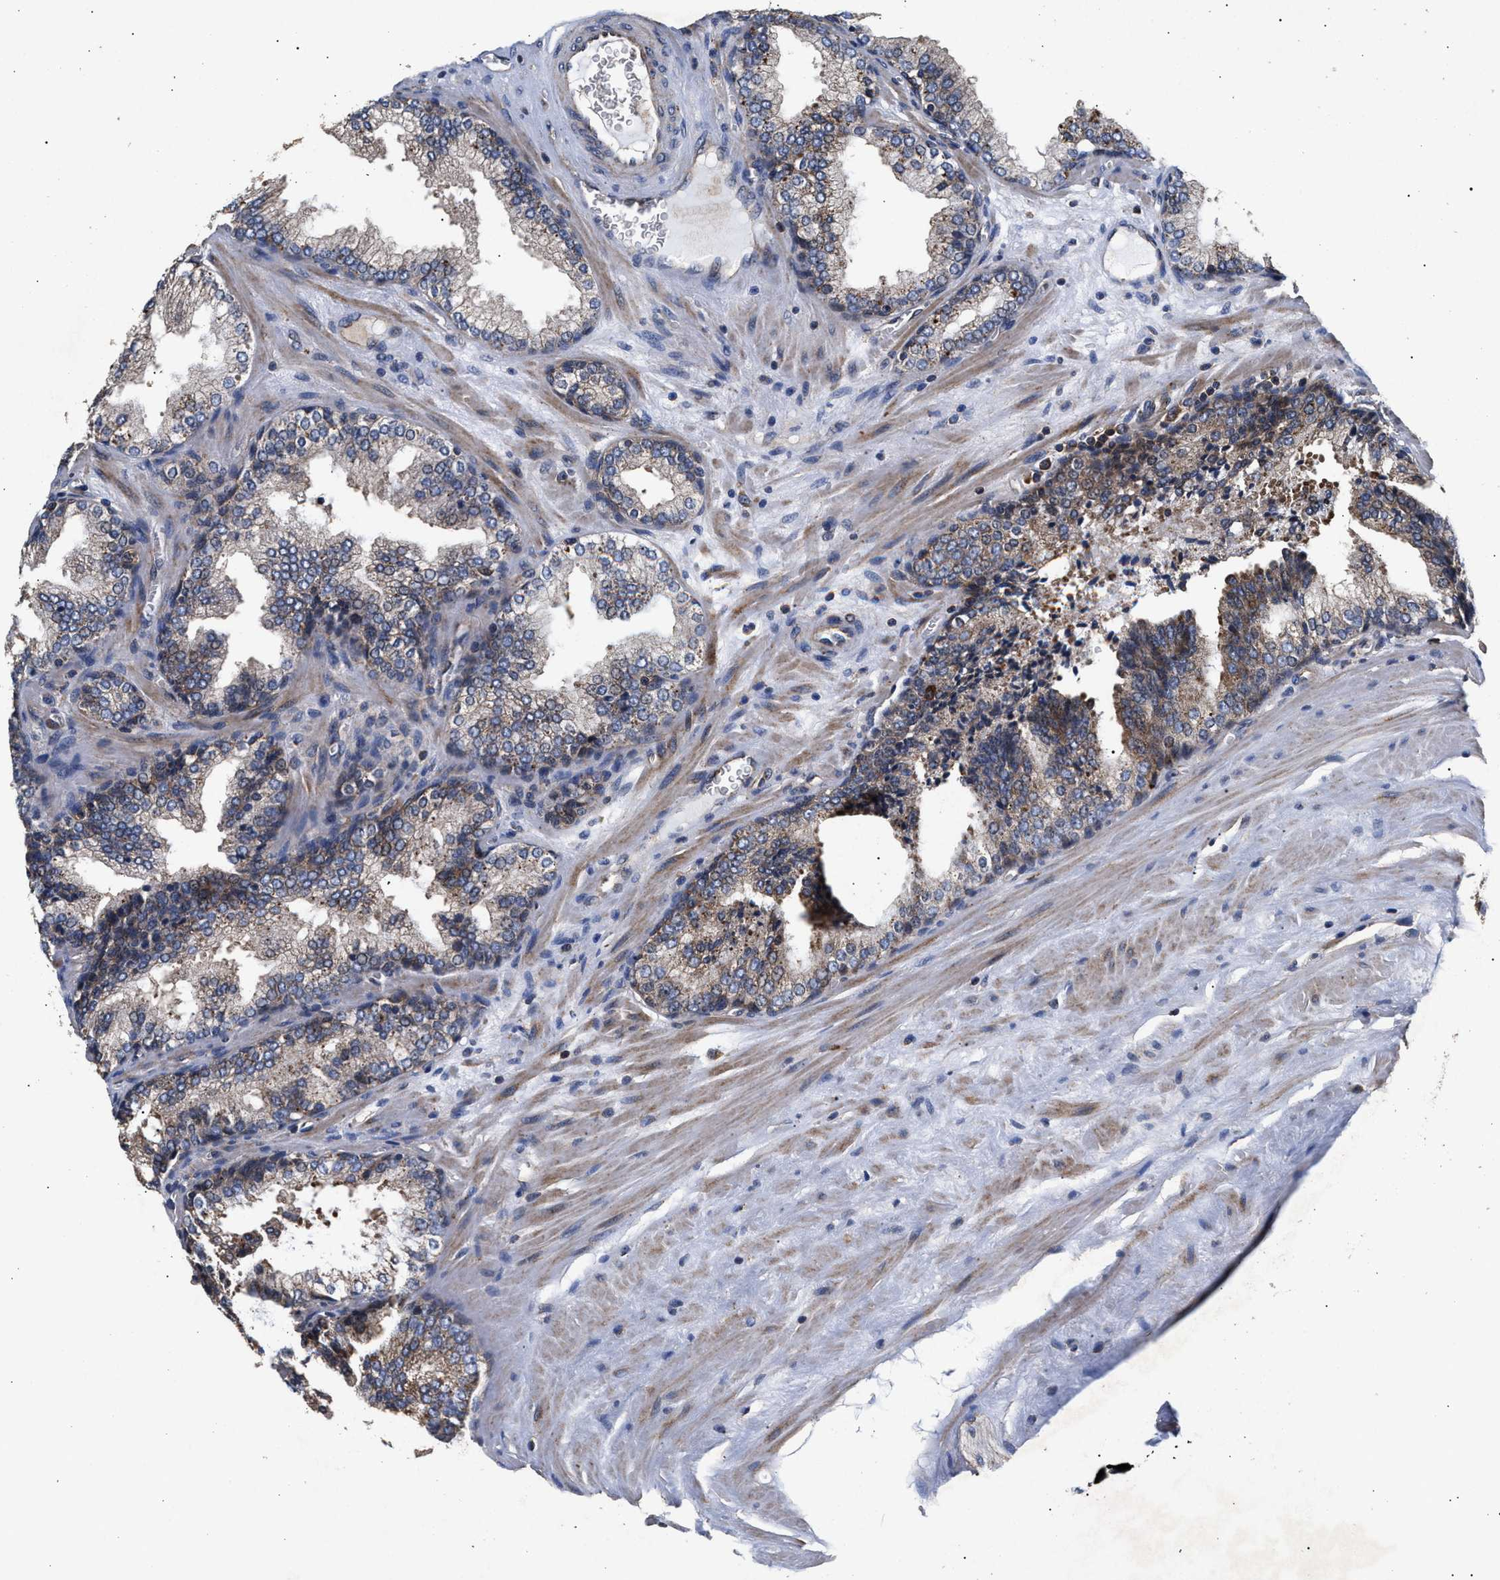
{"staining": {"intensity": "weak", "quantity": ">75%", "location": "cytoplasmic/membranous"}, "tissue": "prostate cancer", "cell_type": "Tumor cells", "image_type": "cancer", "snomed": [{"axis": "morphology", "description": "Adenocarcinoma, Low grade"}, {"axis": "topography", "description": "Prostate"}], "caption": "Human prostate low-grade adenocarcinoma stained for a protein (brown) shows weak cytoplasmic/membranous positive expression in approximately >75% of tumor cells.", "gene": "NFKB2", "patient": {"sex": "male", "age": 60}}